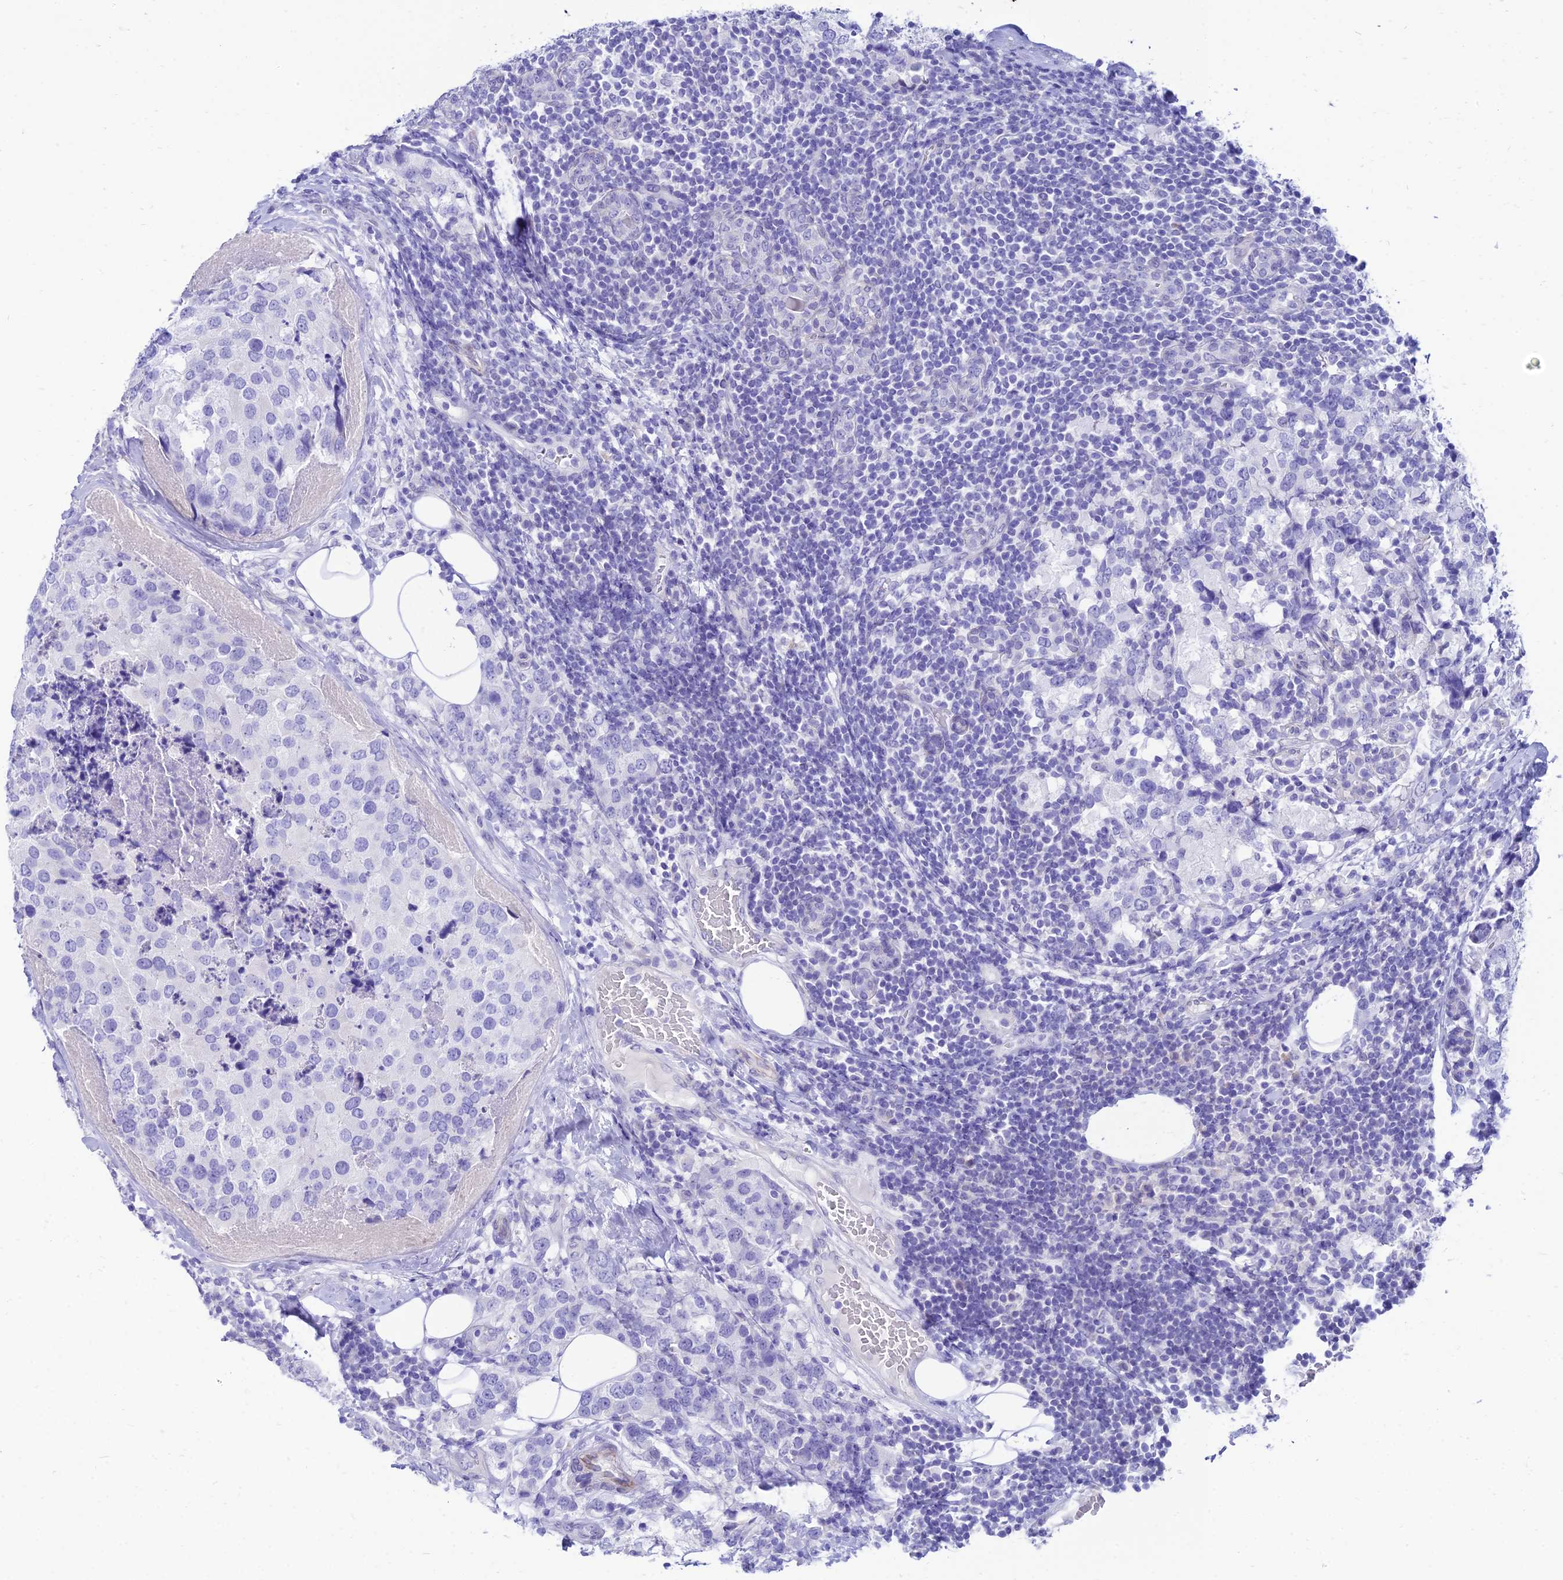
{"staining": {"intensity": "negative", "quantity": "none", "location": "none"}, "tissue": "breast cancer", "cell_type": "Tumor cells", "image_type": "cancer", "snomed": [{"axis": "morphology", "description": "Lobular carcinoma"}, {"axis": "topography", "description": "Breast"}], "caption": "Image shows no protein expression in tumor cells of breast cancer tissue.", "gene": "TAC3", "patient": {"sex": "female", "age": 59}}